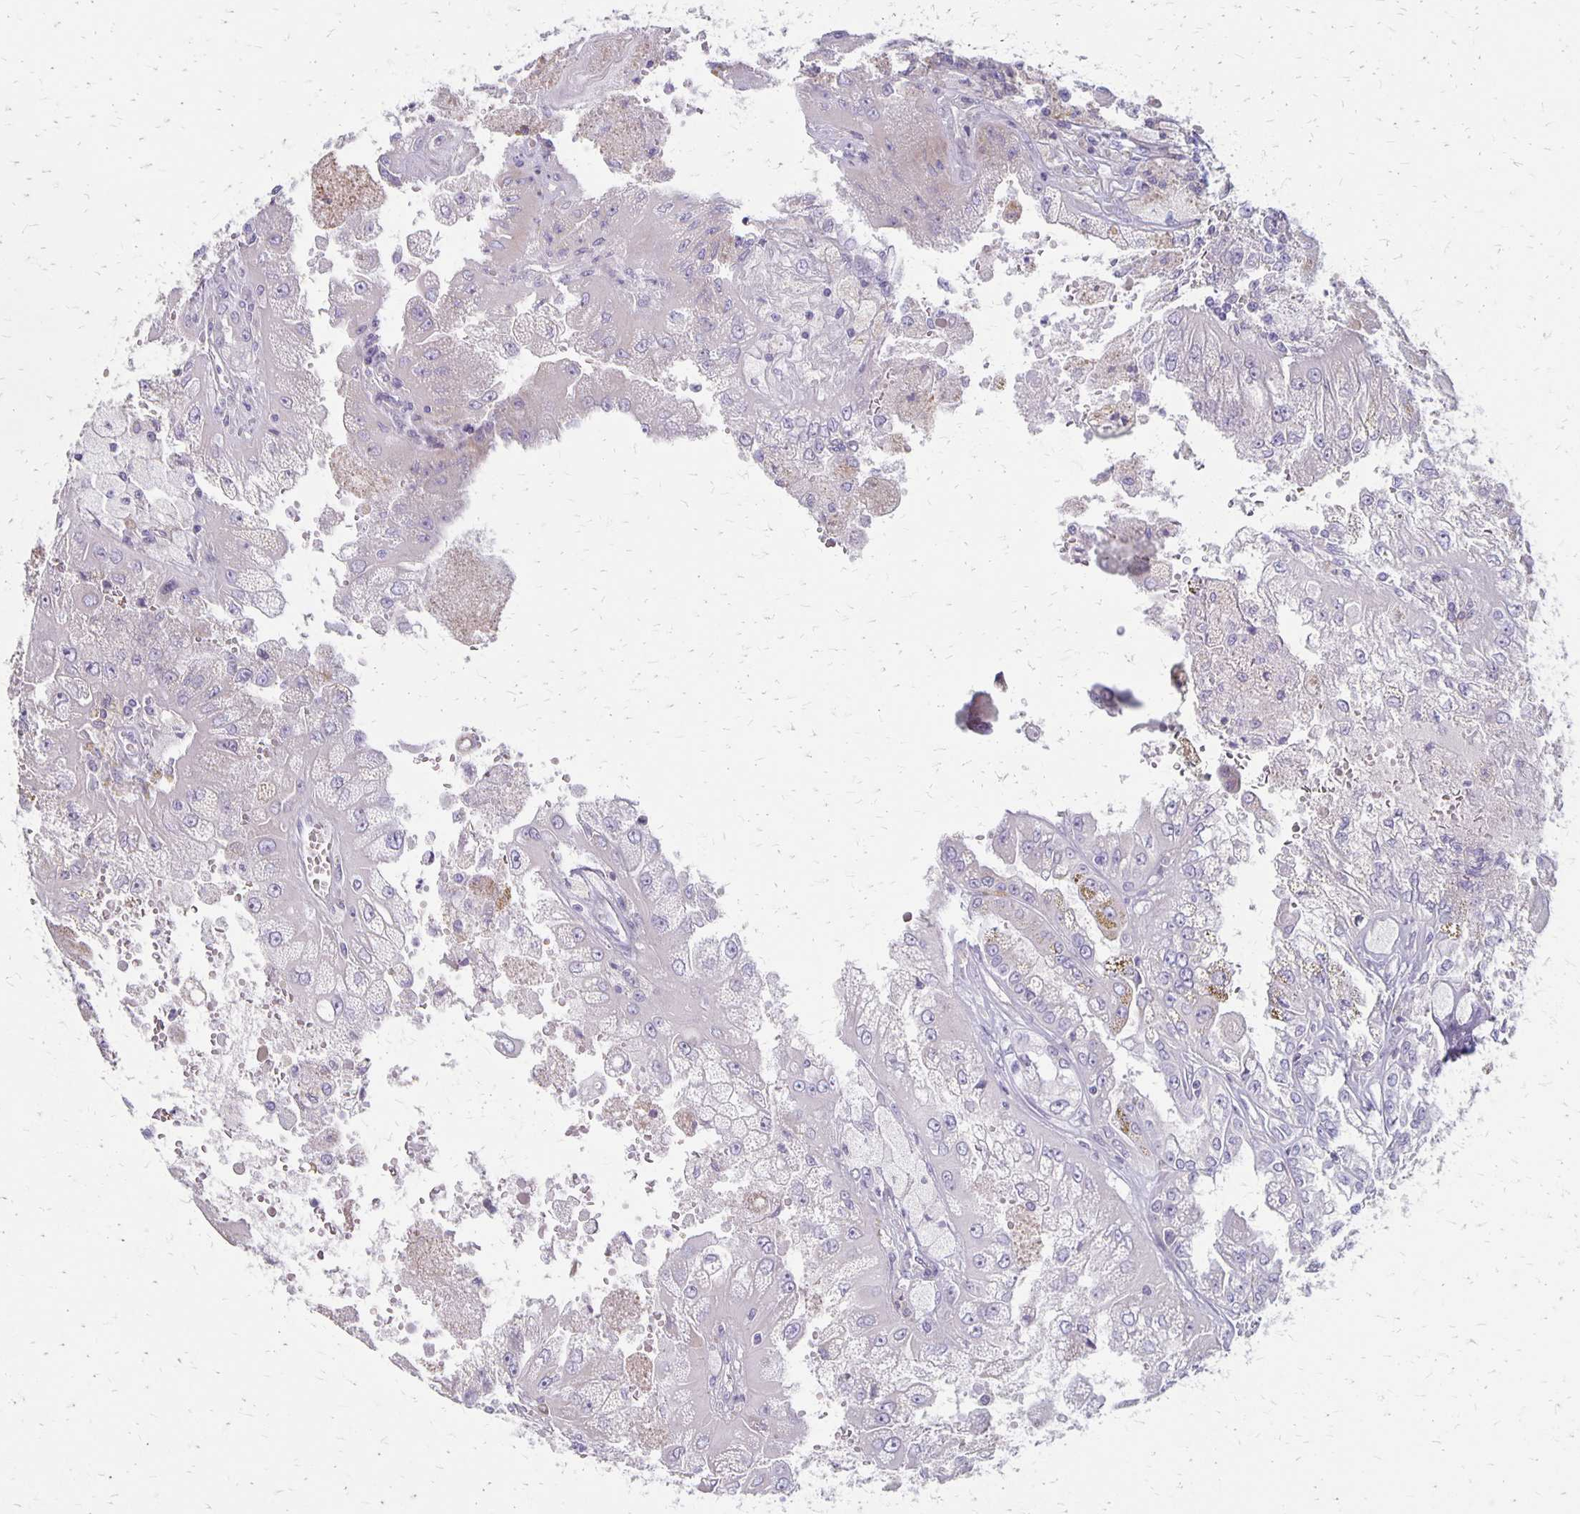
{"staining": {"intensity": "negative", "quantity": "none", "location": "none"}, "tissue": "renal cancer", "cell_type": "Tumor cells", "image_type": "cancer", "snomed": [{"axis": "morphology", "description": "Adenocarcinoma, NOS"}, {"axis": "topography", "description": "Kidney"}], "caption": "An immunohistochemistry image of renal adenocarcinoma is shown. There is no staining in tumor cells of renal adenocarcinoma.", "gene": "HOMER1", "patient": {"sex": "male", "age": 58}}